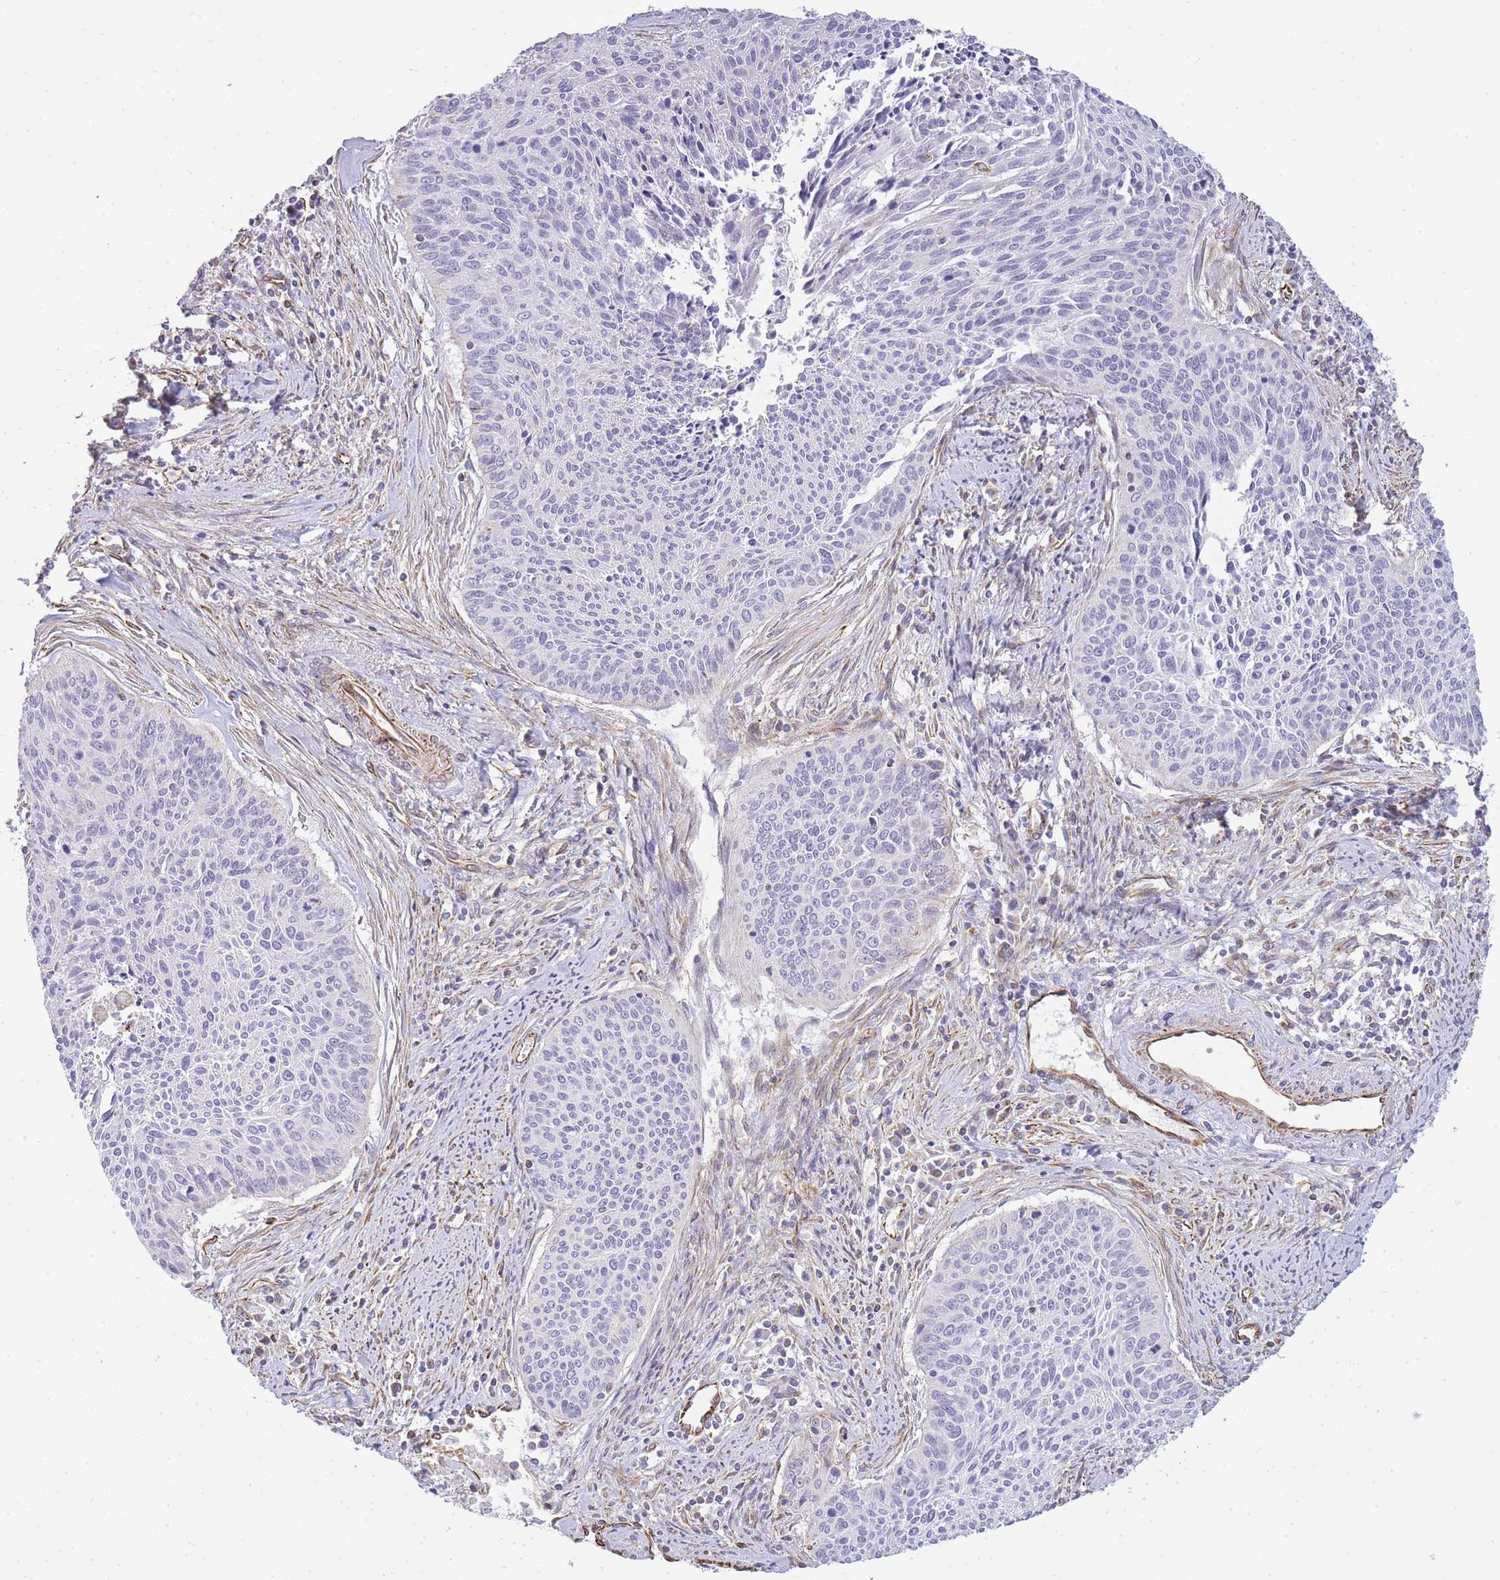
{"staining": {"intensity": "negative", "quantity": "none", "location": "none"}, "tissue": "cervical cancer", "cell_type": "Tumor cells", "image_type": "cancer", "snomed": [{"axis": "morphology", "description": "Squamous cell carcinoma, NOS"}, {"axis": "topography", "description": "Cervix"}], "caption": "Immunohistochemistry histopathology image of neoplastic tissue: cervical squamous cell carcinoma stained with DAB reveals no significant protein expression in tumor cells. Brightfield microscopy of IHC stained with DAB (brown) and hematoxylin (blue), captured at high magnification.", "gene": "ECPAS", "patient": {"sex": "female", "age": 55}}